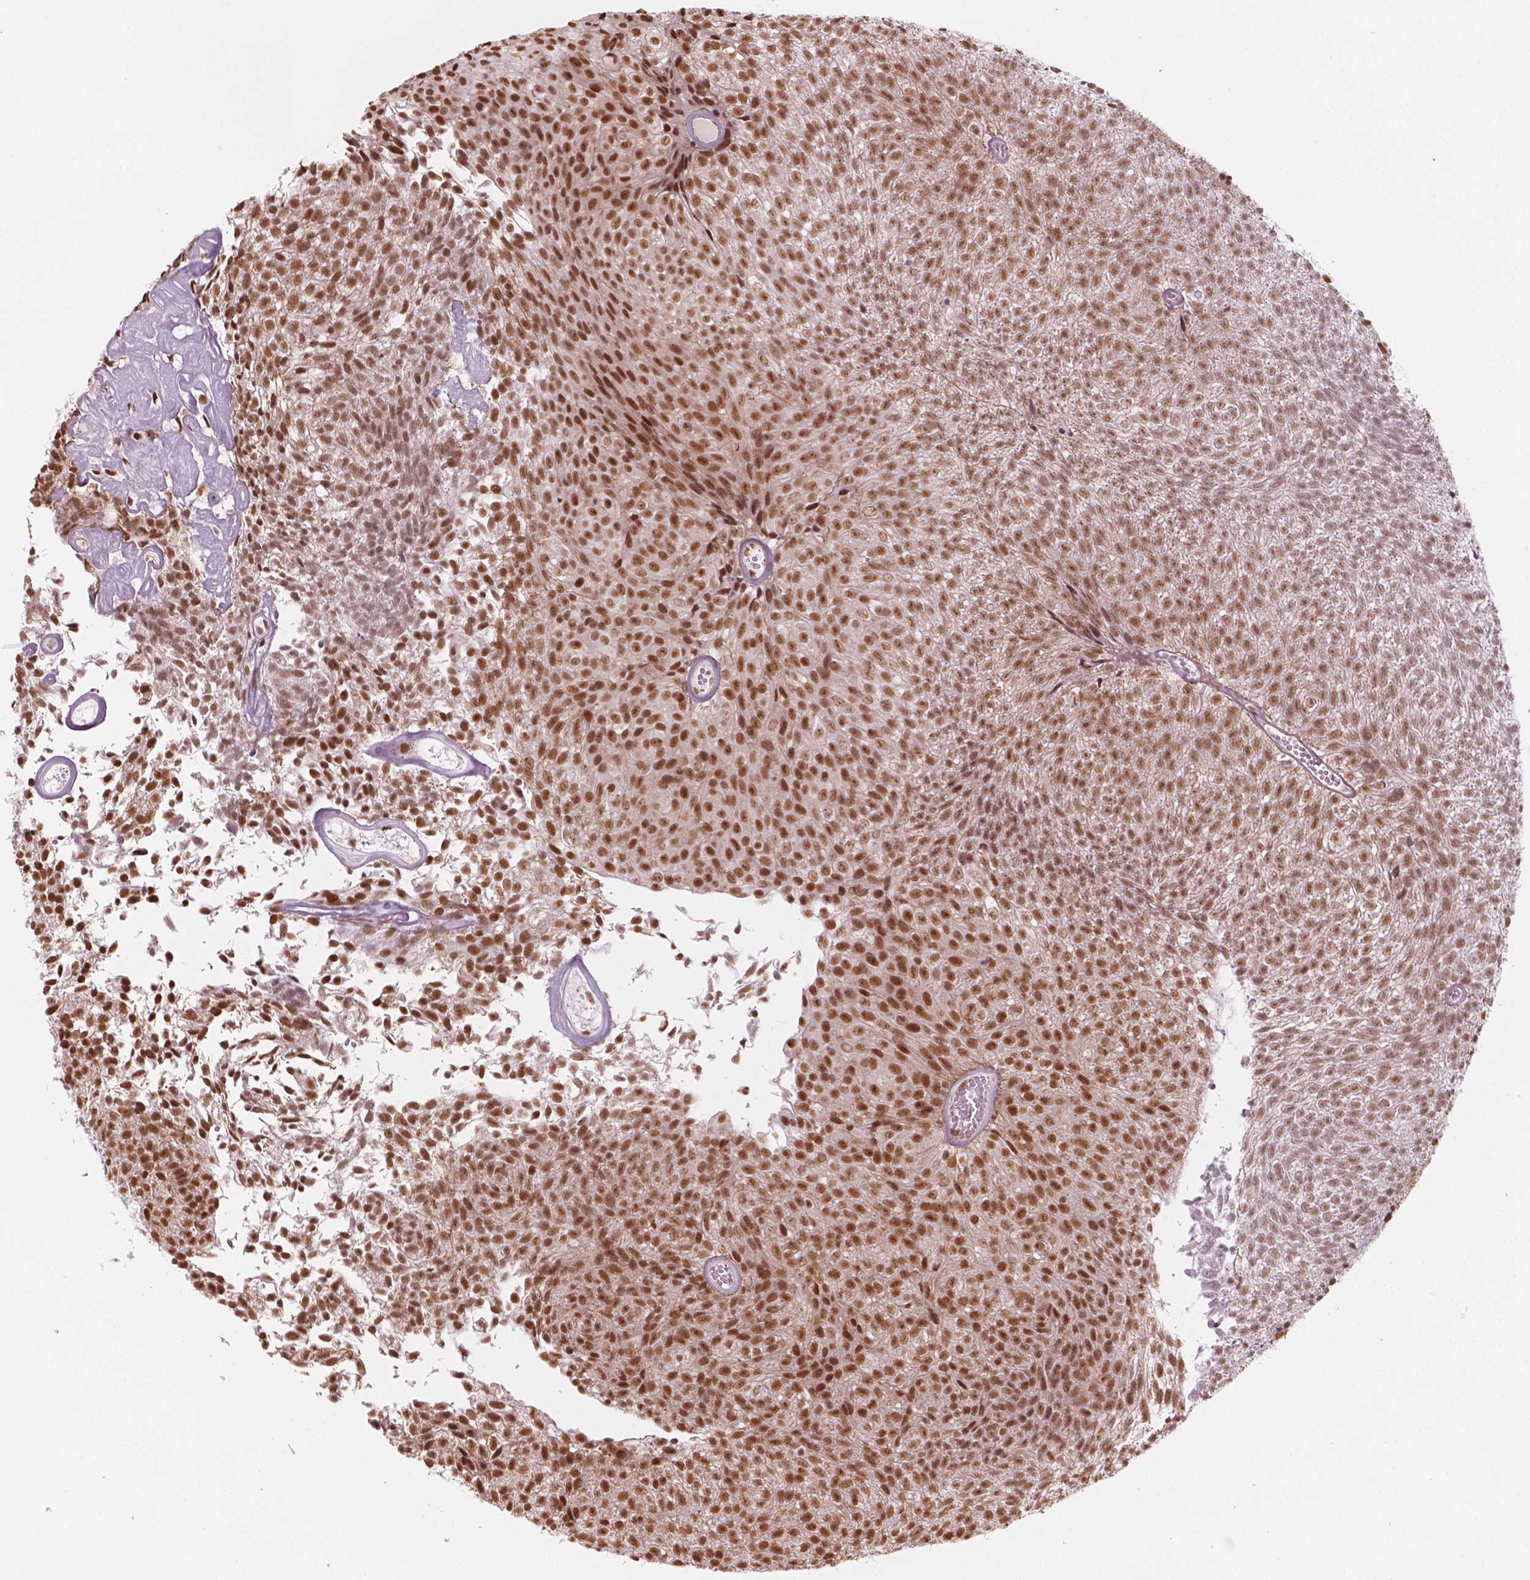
{"staining": {"intensity": "moderate", "quantity": ">75%", "location": "nuclear"}, "tissue": "urothelial cancer", "cell_type": "Tumor cells", "image_type": "cancer", "snomed": [{"axis": "morphology", "description": "Urothelial carcinoma, Low grade"}, {"axis": "topography", "description": "Urinary bladder"}], "caption": "A medium amount of moderate nuclear staining is seen in about >75% of tumor cells in low-grade urothelial carcinoma tissue.", "gene": "GTF3C5", "patient": {"sex": "male", "age": 77}}